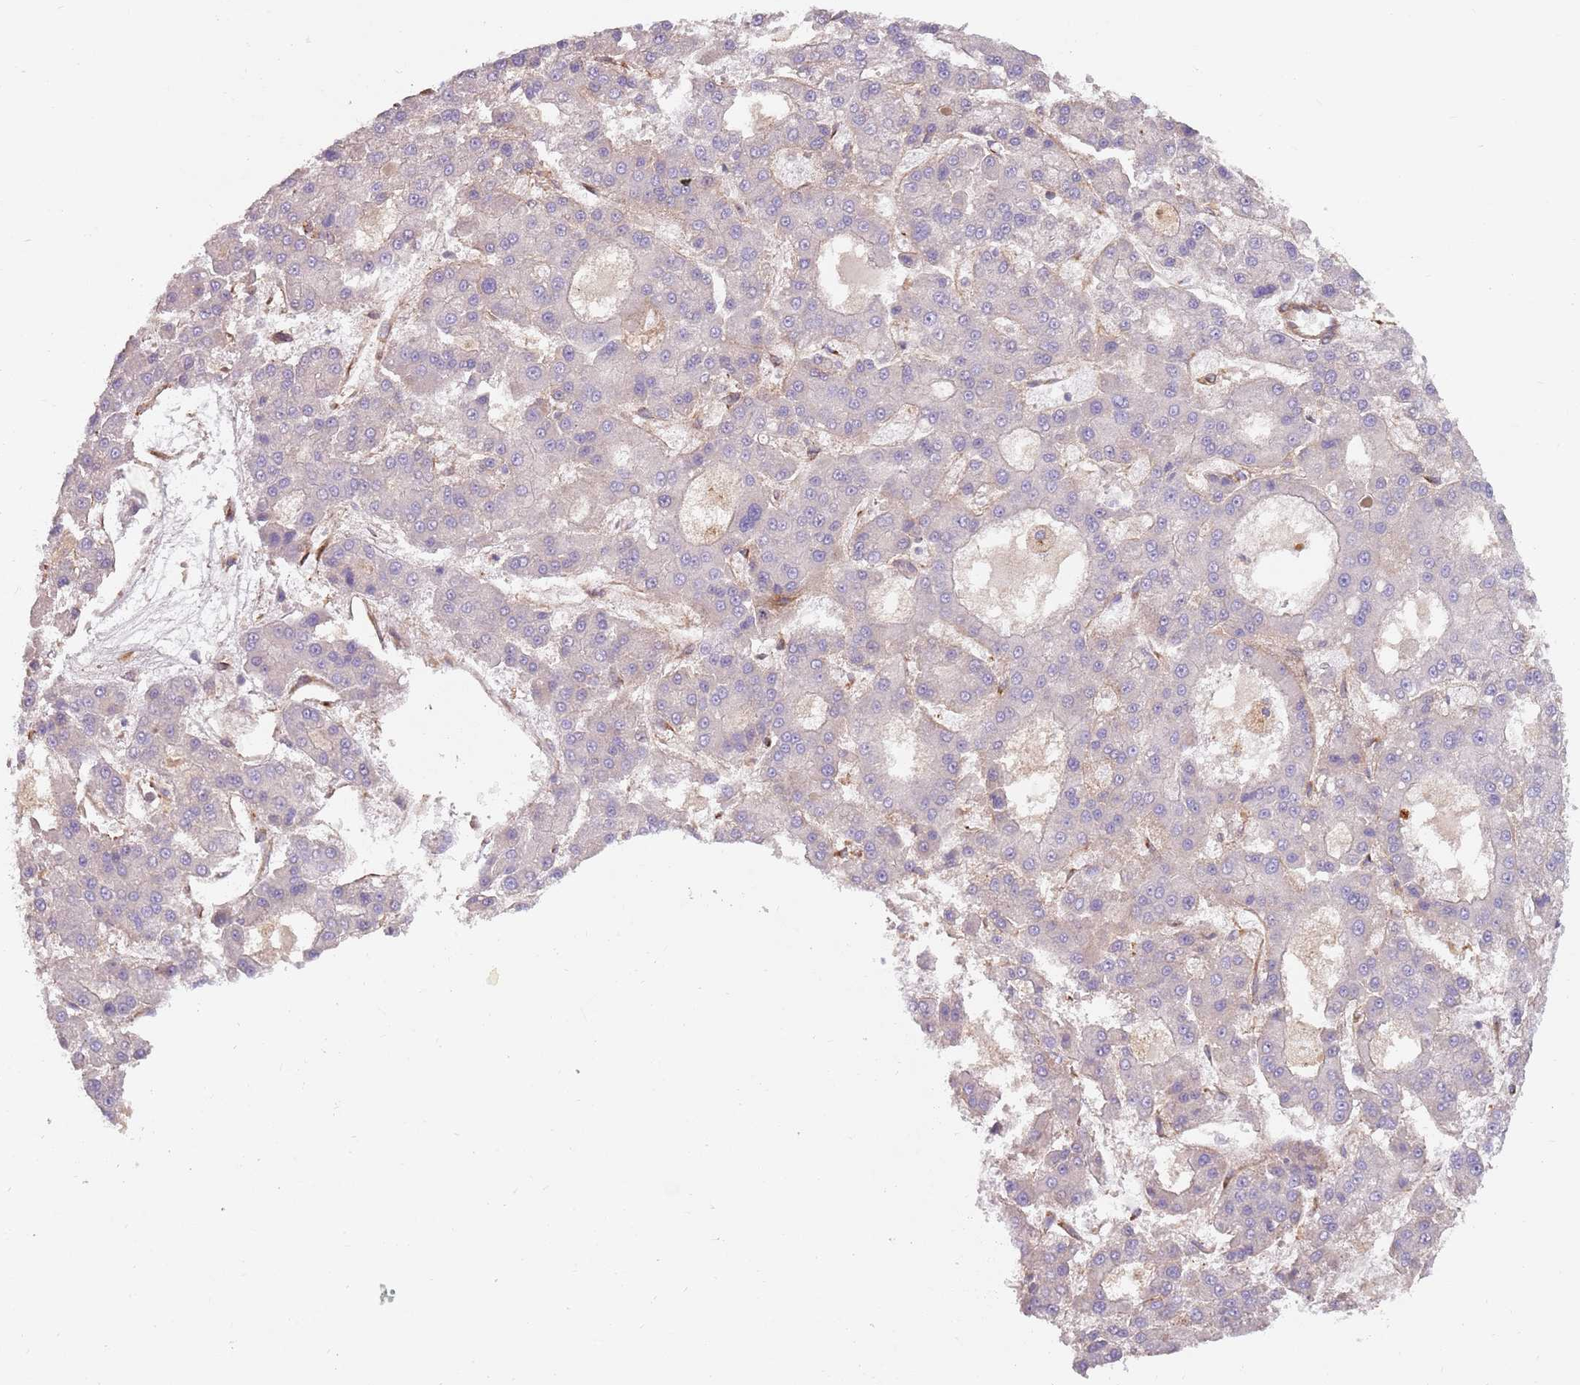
{"staining": {"intensity": "negative", "quantity": "none", "location": "none"}, "tissue": "liver cancer", "cell_type": "Tumor cells", "image_type": "cancer", "snomed": [{"axis": "morphology", "description": "Carcinoma, Hepatocellular, NOS"}, {"axis": "topography", "description": "Liver"}], "caption": "Immunohistochemistry histopathology image of neoplastic tissue: human liver hepatocellular carcinoma stained with DAB reveals no significant protein positivity in tumor cells. Brightfield microscopy of IHC stained with DAB (brown) and hematoxylin (blue), captured at high magnification.", "gene": "SPDL1", "patient": {"sex": "male", "age": 70}}